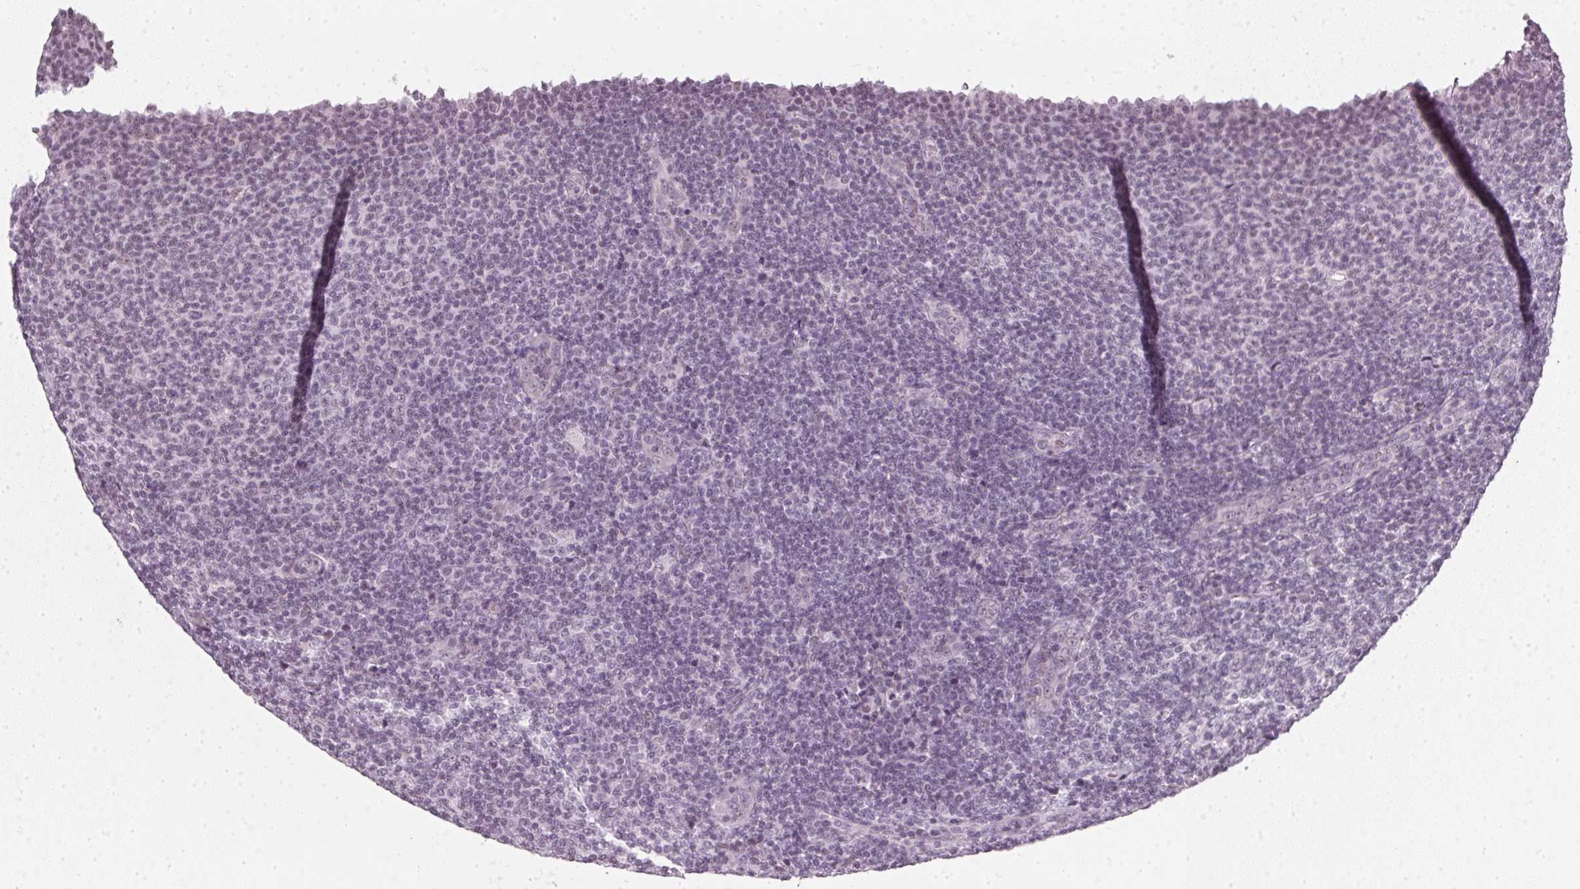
{"staining": {"intensity": "negative", "quantity": "none", "location": "none"}, "tissue": "lymphoma", "cell_type": "Tumor cells", "image_type": "cancer", "snomed": [{"axis": "morphology", "description": "Malignant lymphoma, non-Hodgkin's type, Low grade"}, {"axis": "topography", "description": "Lymph node"}], "caption": "Immunohistochemistry (IHC) of lymphoma reveals no expression in tumor cells. Nuclei are stained in blue.", "gene": "DNAJC6", "patient": {"sex": "male", "age": 66}}